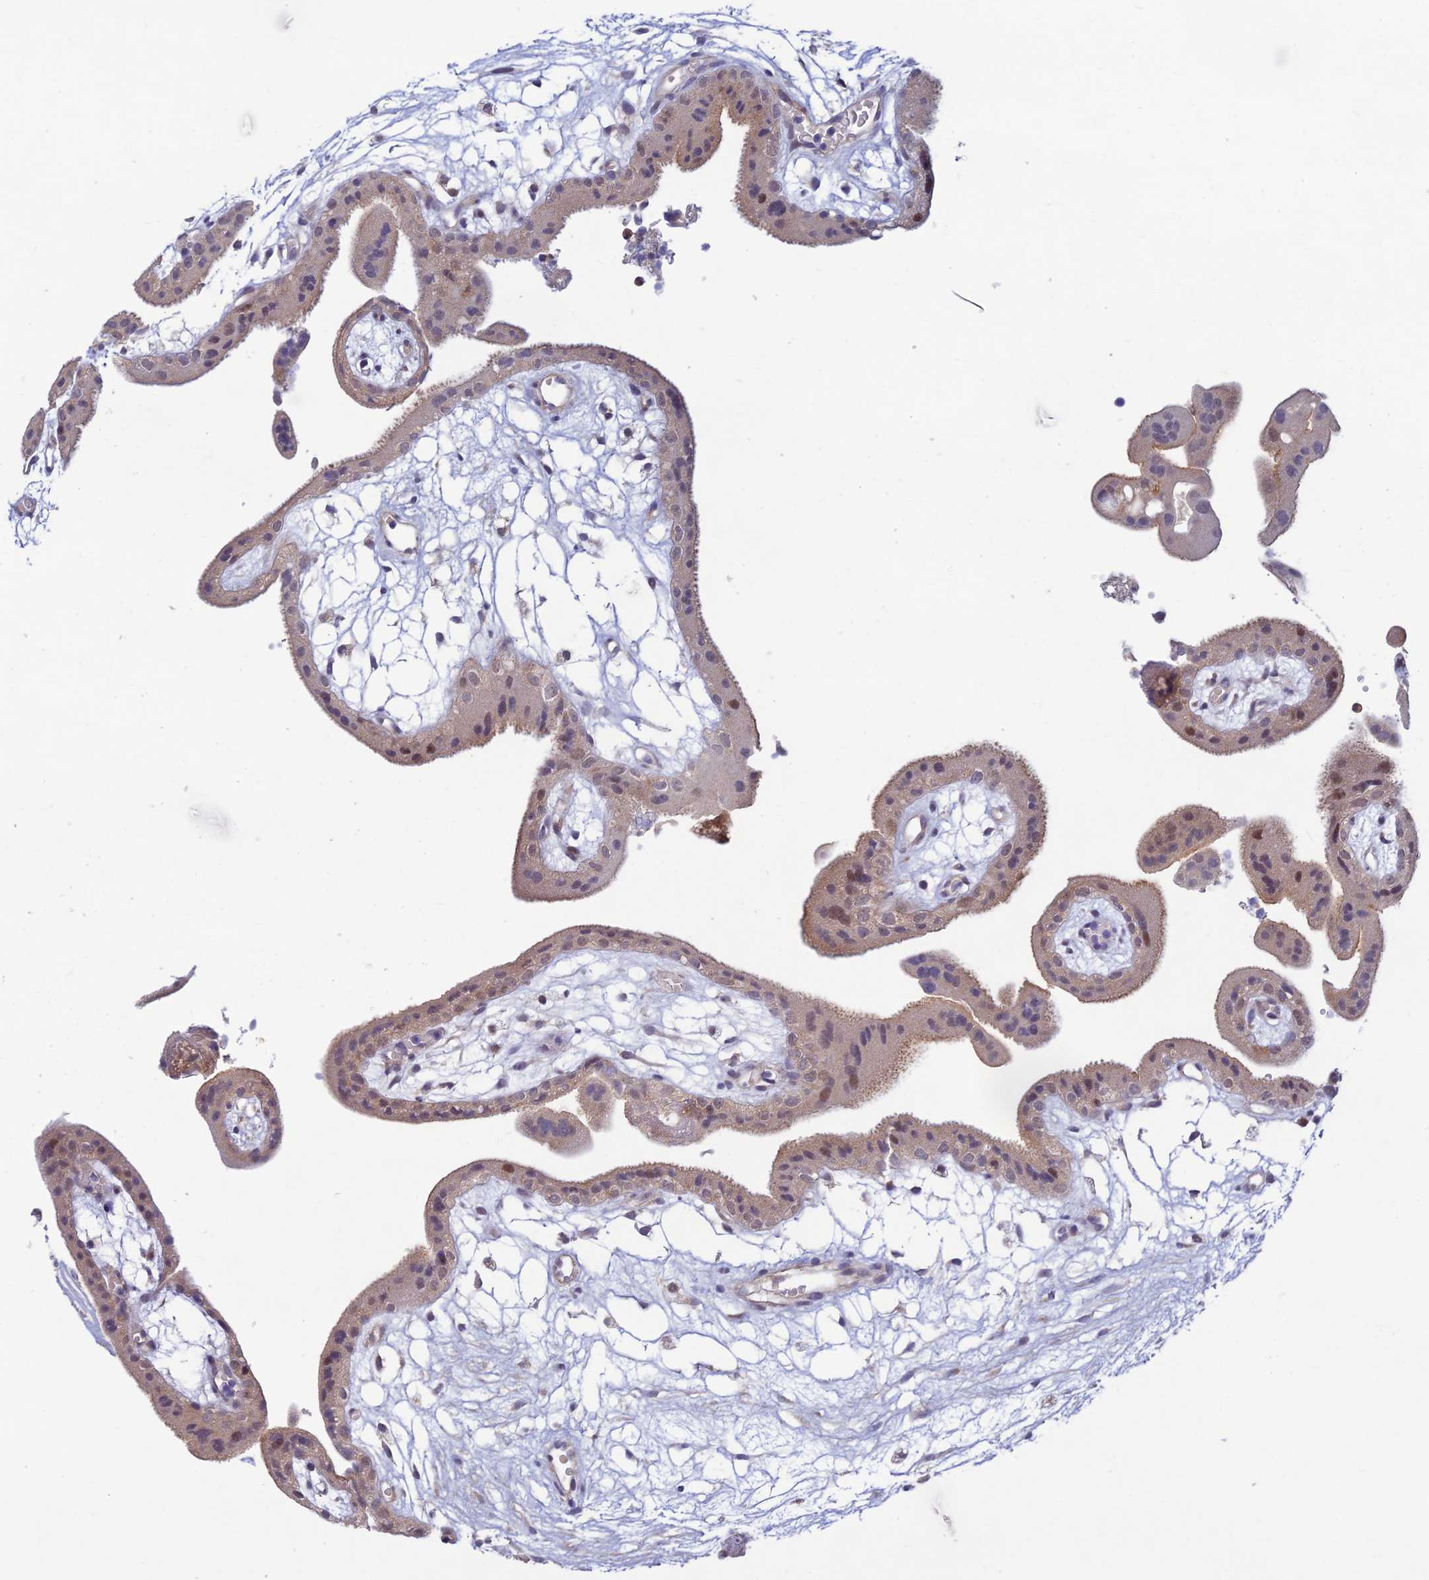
{"staining": {"intensity": "moderate", "quantity": ">75%", "location": "cytoplasmic/membranous,nuclear"}, "tissue": "placenta", "cell_type": "Decidual cells", "image_type": "normal", "snomed": [{"axis": "morphology", "description": "Normal tissue, NOS"}, {"axis": "topography", "description": "Placenta"}], "caption": "Brown immunohistochemical staining in unremarkable placenta demonstrates moderate cytoplasmic/membranous,nuclear expression in approximately >75% of decidual cells.", "gene": "FASTKD5", "patient": {"sex": "female", "age": 18}}